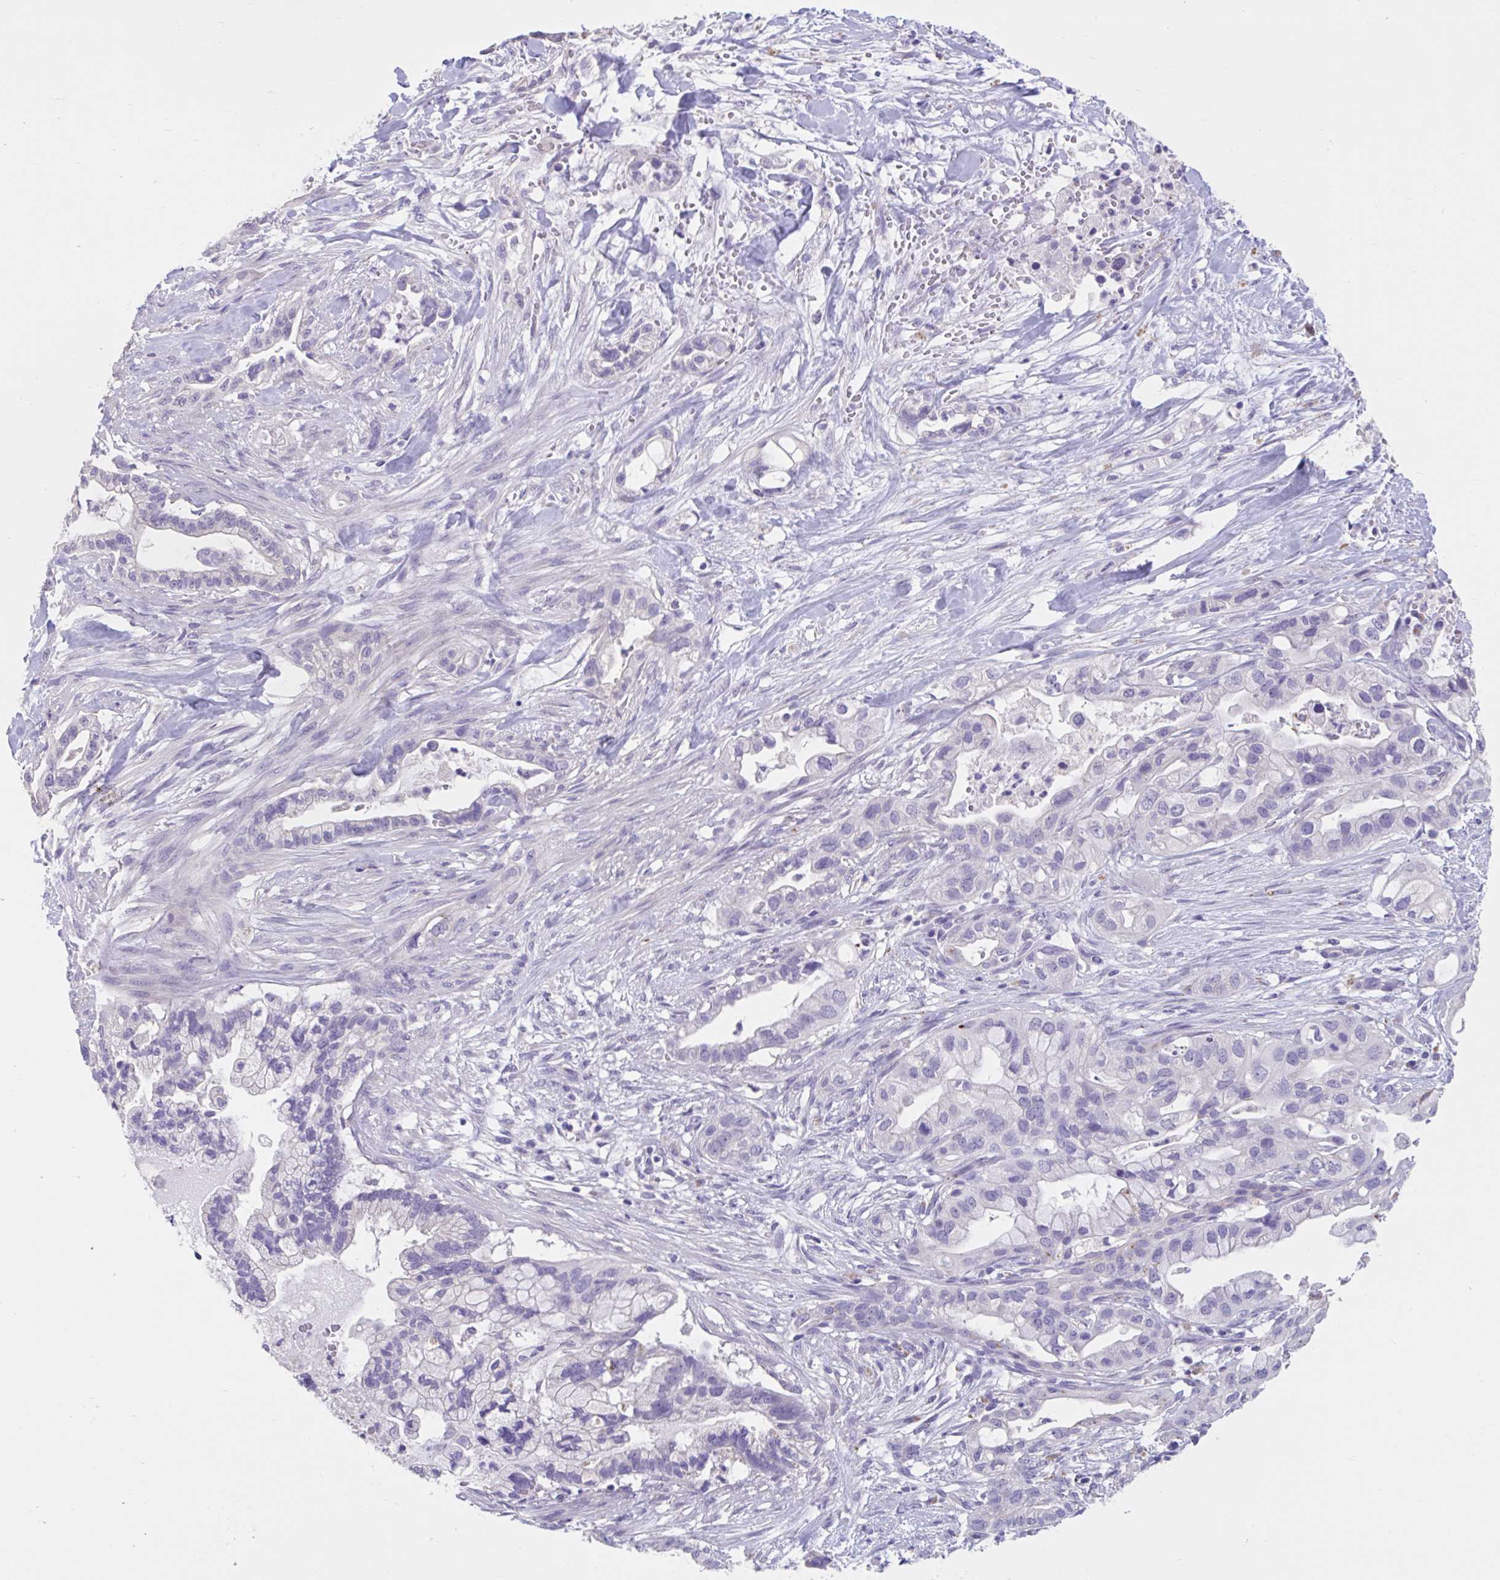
{"staining": {"intensity": "negative", "quantity": "none", "location": "none"}, "tissue": "pancreatic cancer", "cell_type": "Tumor cells", "image_type": "cancer", "snomed": [{"axis": "morphology", "description": "Adenocarcinoma, NOS"}, {"axis": "topography", "description": "Pancreas"}], "caption": "Pancreatic cancer (adenocarcinoma) was stained to show a protein in brown. There is no significant expression in tumor cells.", "gene": "GPR162", "patient": {"sex": "male", "age": 44}}